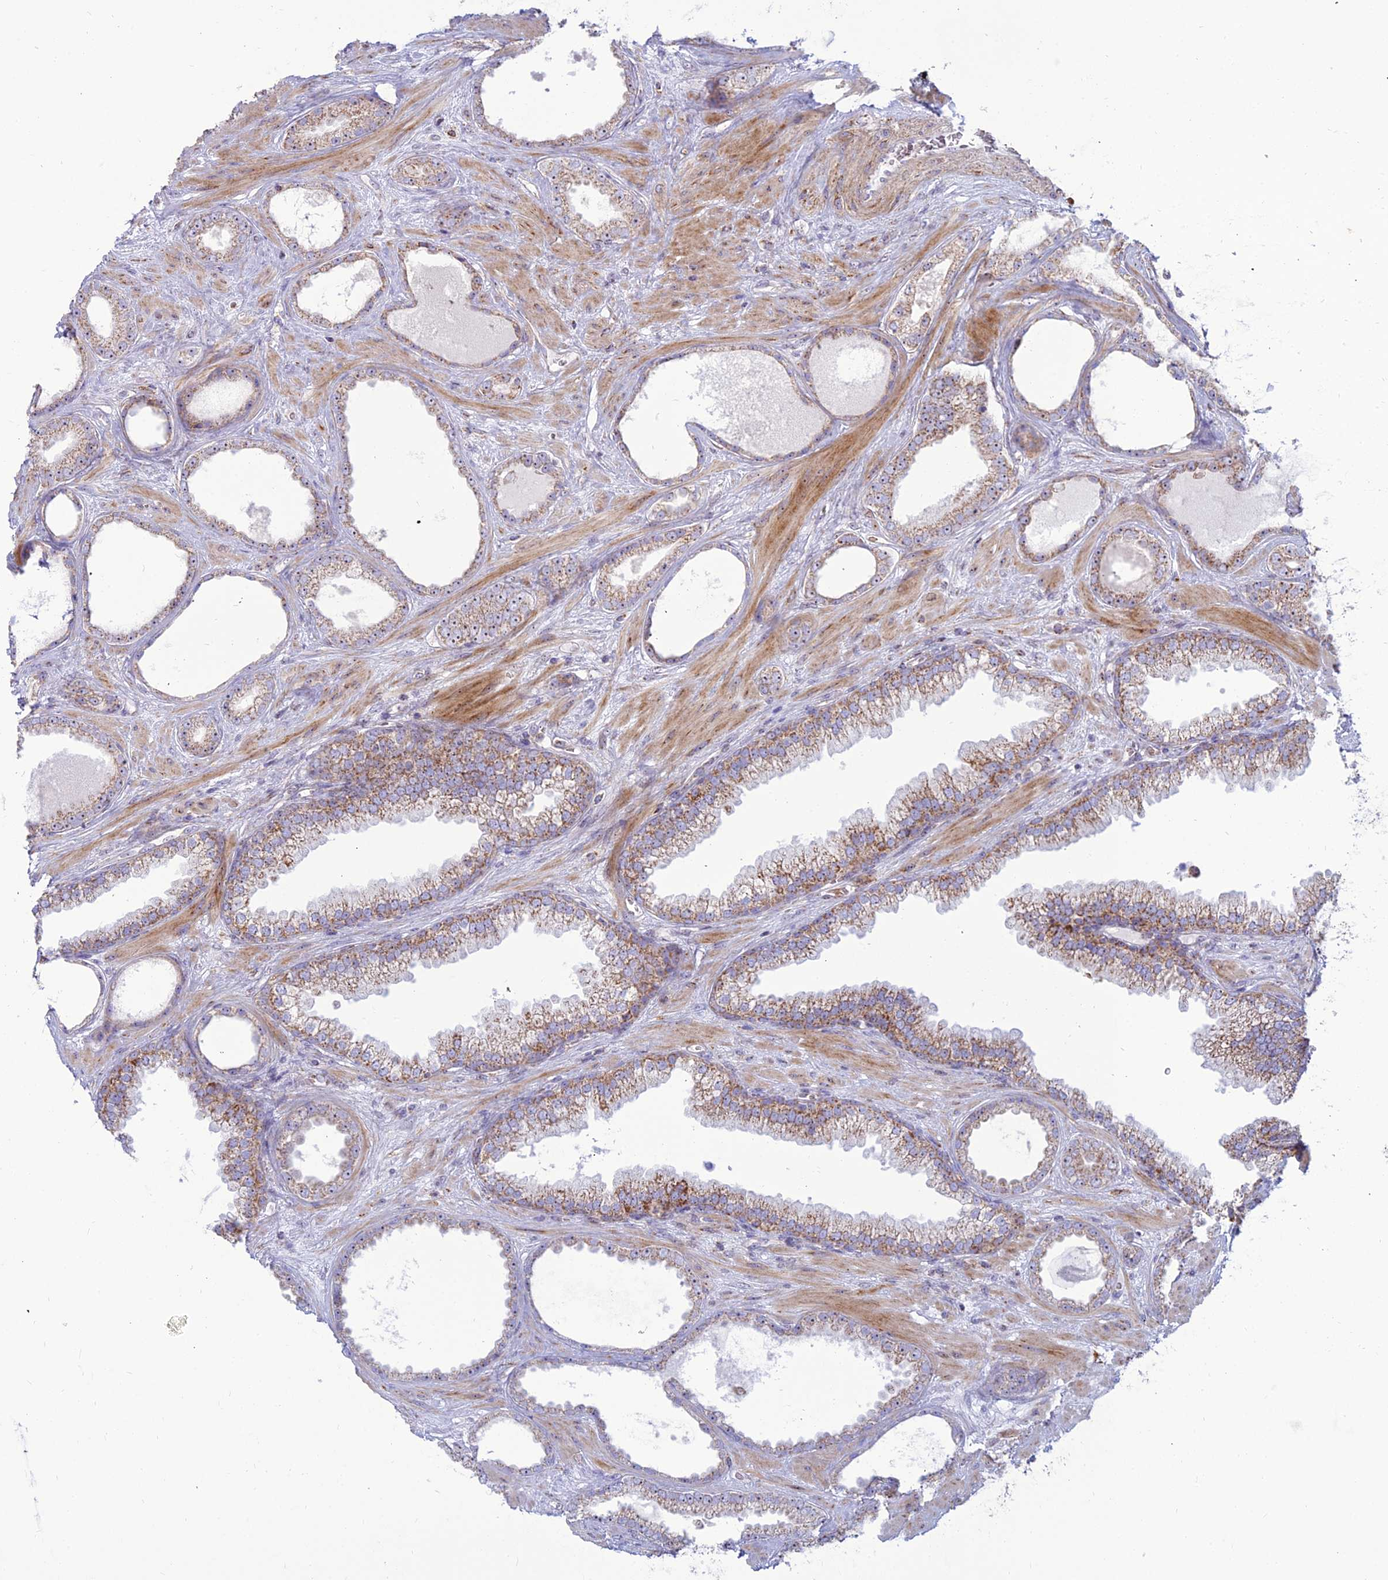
{"staining": {"intensity": "weak", "quantity": ">75%", "location": "cytoplasmic/membranous"}, "tissue": "prostate cancer", "cell_type": "Tumor cells", "image_type": "cancer", "snomed": [{"axis": "morphology", "description": "Adenocarcinoma, Low grade"}, {"axis": "topography", "description": "Prostate"}], "caption": "Prostate cancer (low-grade adenocarcinoma) stained for a protein exhibits weak cytoplasmic/membranous positivity in tumor cells.", "gene": "SLC35F4", "patient": {"sex": "male", "age": 57}}